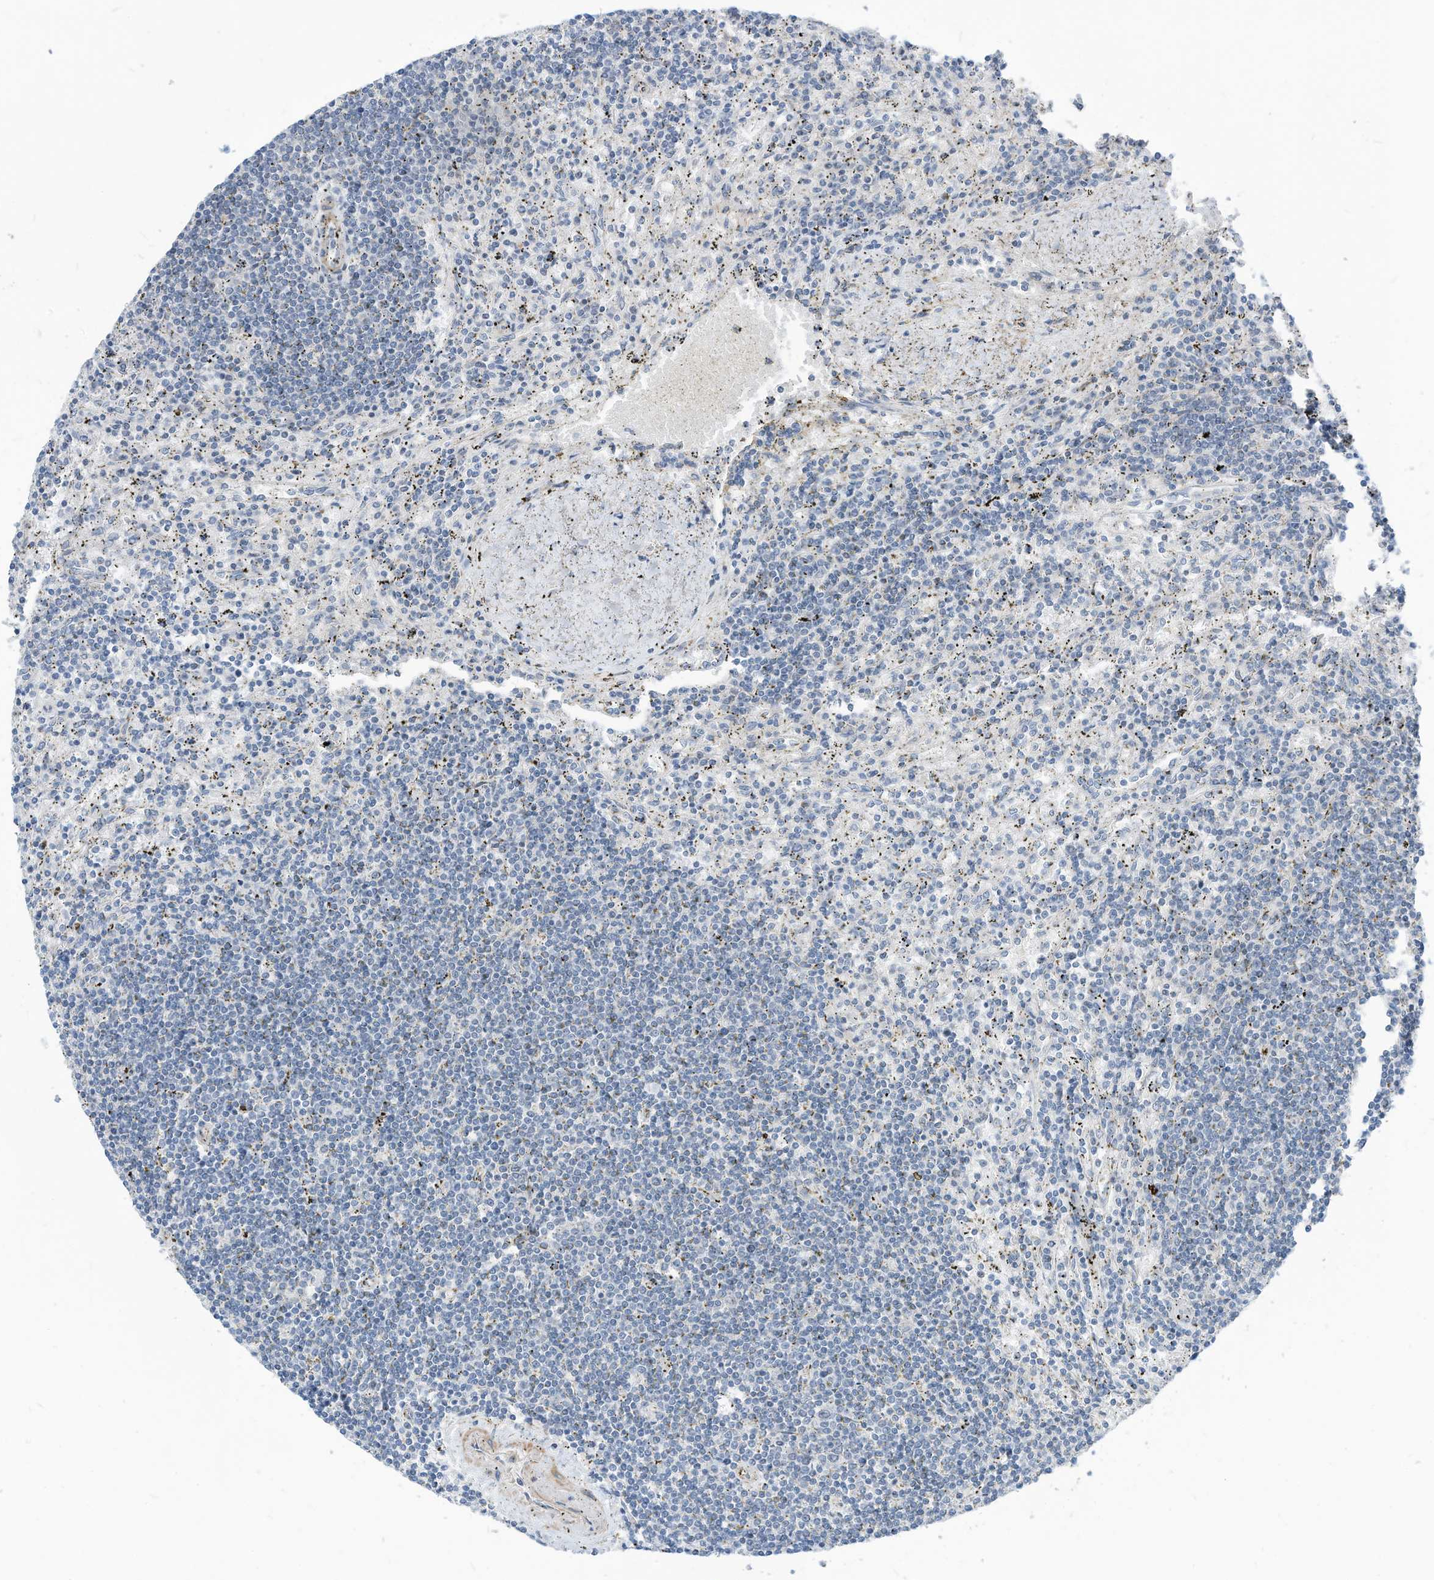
{"staining": {"intensity": "negative", "quantity": "none", "location": "none"}, "tissue": "lymphoma", "cell_type": "Tumor cells", "image_type": "cancer", "snomed": [{"axis": "morphology", "description": "Malignant lymphoma, non-Hodgkin's type, Low grade"}, {"axis": "topography", "description": "Spleen"}], "caption": "Tumor cells are negative for brown protein staining in lymphoma. The staining was performed using DAB to visualize the protein expression in brown, while the nuclei were stained in blue with hematoxylin (Magnification: 20x).", "gene": "GPATCH3", "patient": {"sex": "male", "age": 76}}